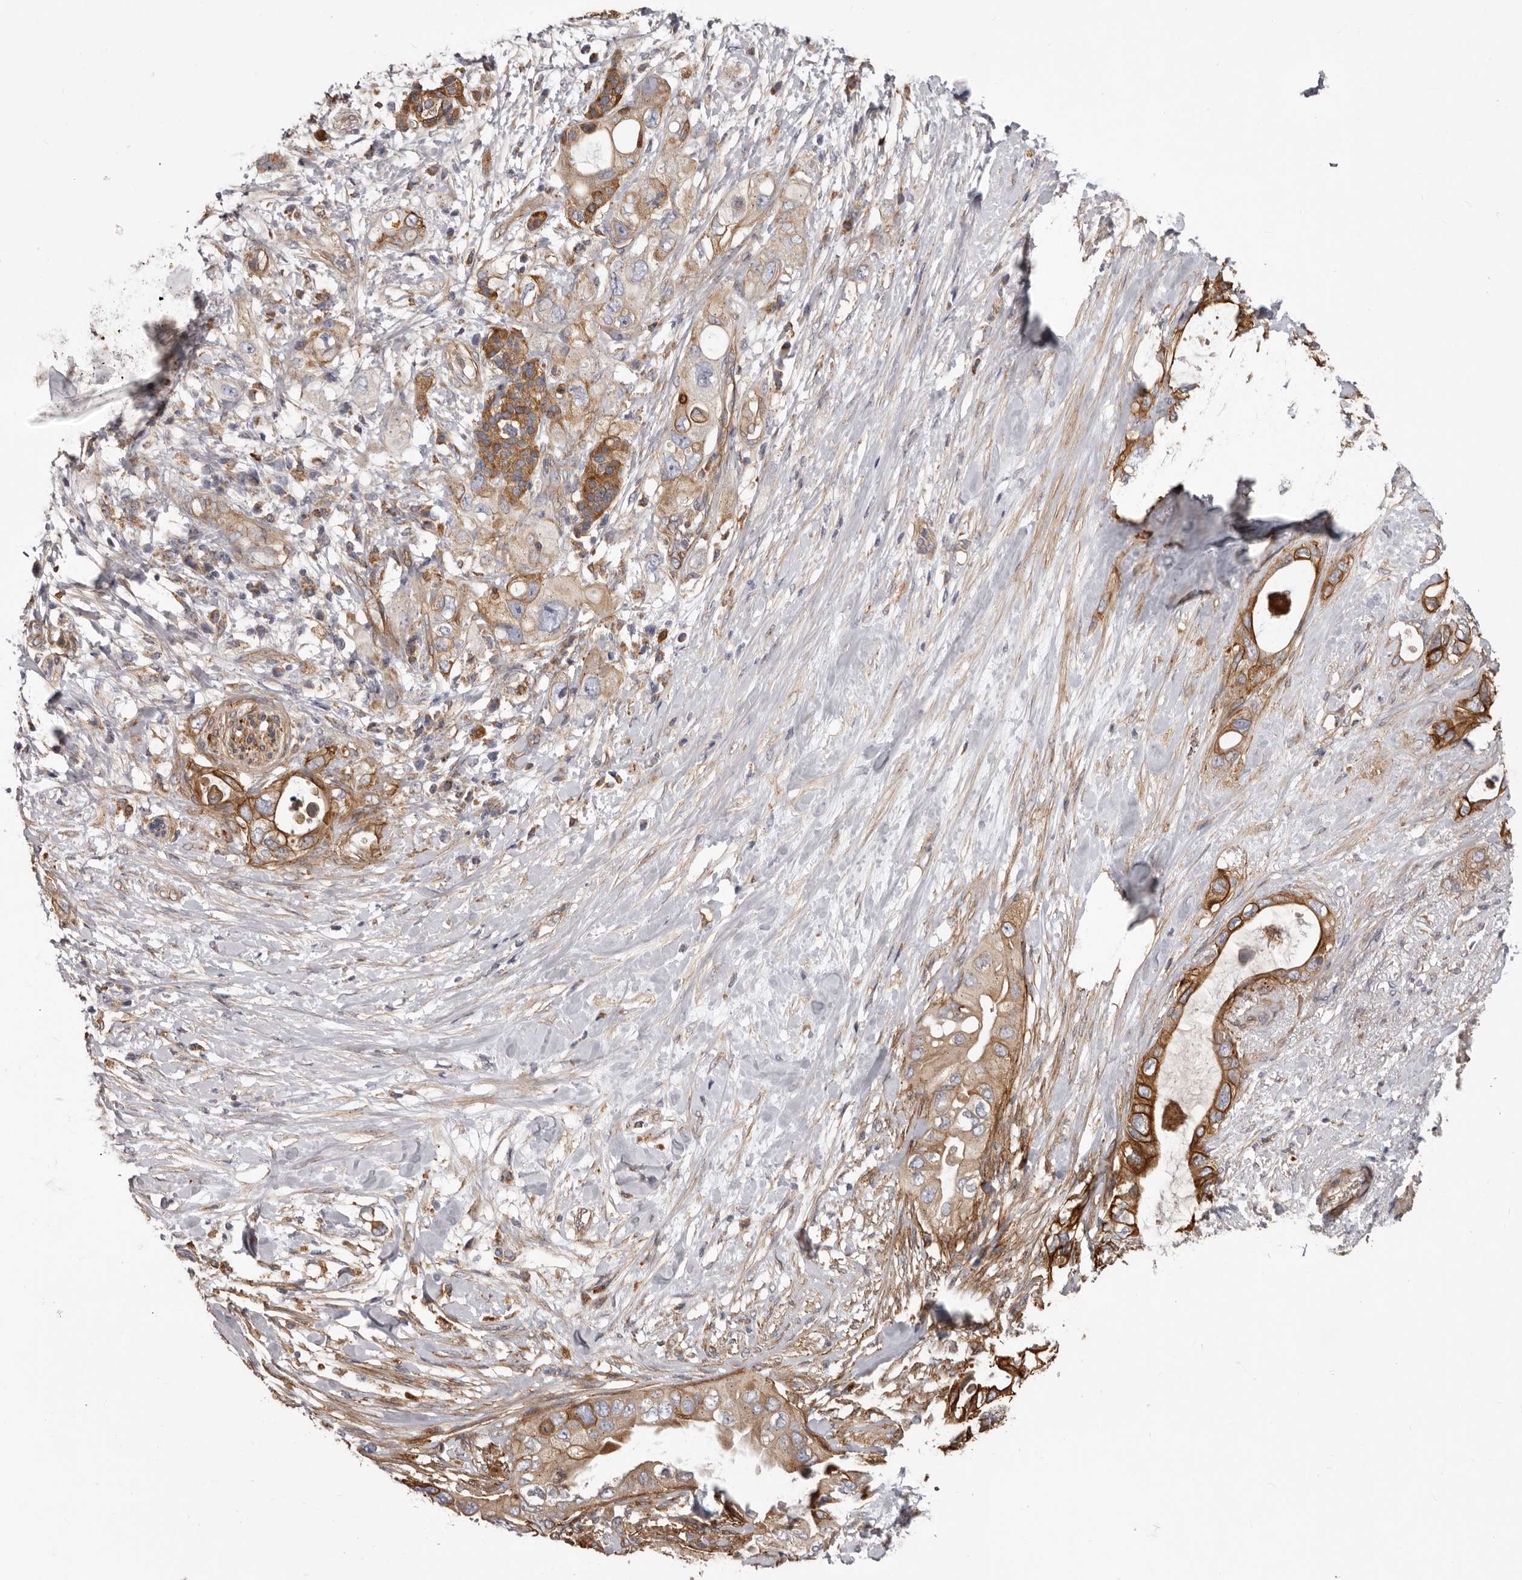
{"staining": {"intensity": "strong", "quantity": ">75%", "location": "cytoplasmic/membranous"}, "tissue": "pancreatic cancer", "cell_type": "Tumor cells", "image_type": "cancer", "snomed": [{"axis": "morphology", "description": "Adenocarcinoma, NOS"}, {"axis": "topography", "description": "Pancreas"}], "caption": "An image of human pancreatic adenocarcinoma stained for a protein shows strong cytoplasmic/membranous brown staining in tumor cells. (brown staining indicates protein expression, while blue staining denotes nuclei).", "gene": "ENAH", "patient": {"sex": "female", "age": 56}}